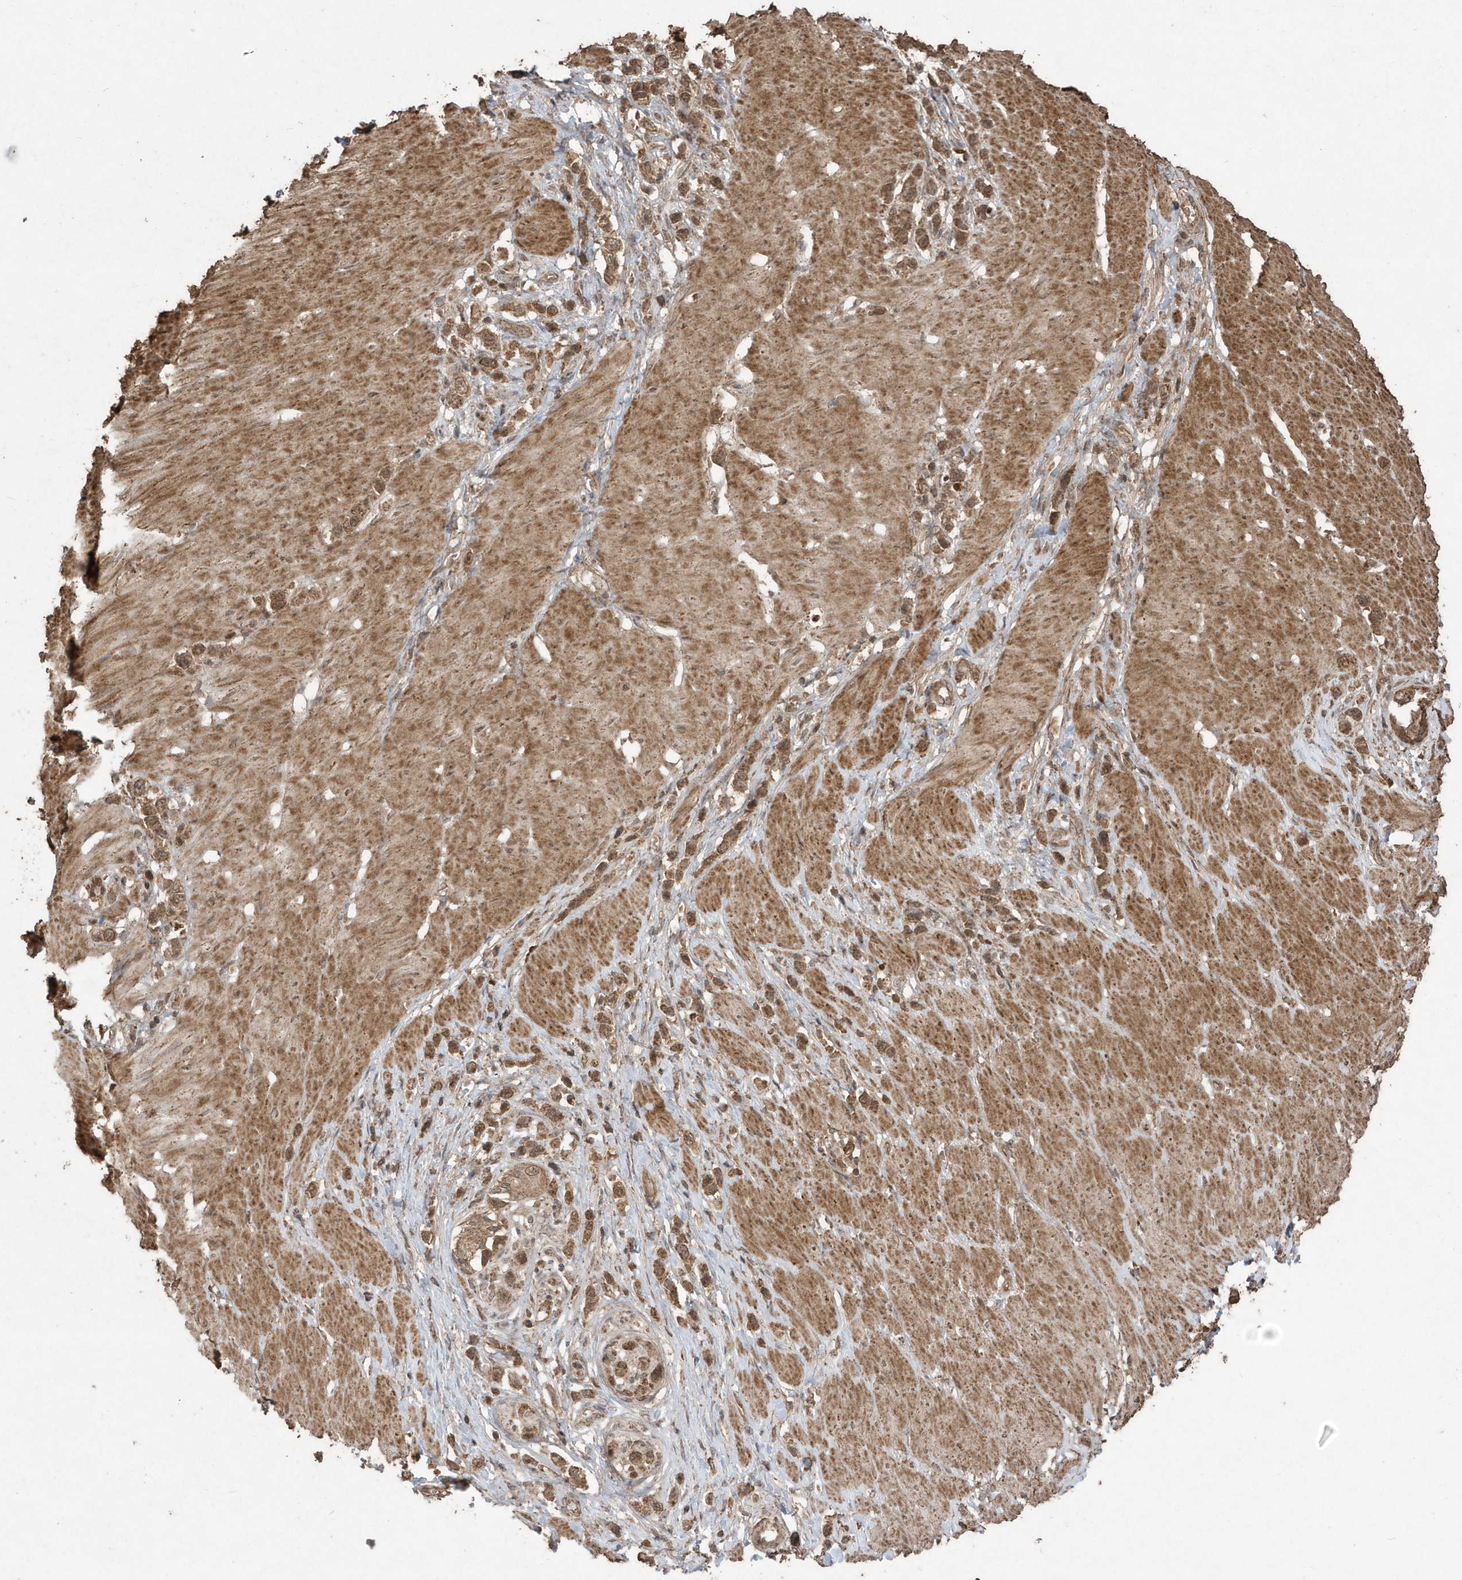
{"staining": {"intensity": "moderate", "quantity": ">75%", "location": "cytoplasmic/membranous,nuclear"}, "tissue": "stomach cancer", "cell_type": "Tumor cells", "image_type": "cancer", "snomed": [{"axis": "morphology", "description": "Normal tissue, NOS"}, {"axis": "morphology", "description": "Adenocarcinoma, NOS"}, {"axis": "topography", "description": "Stomach, upper"}, {"axis": "topography", "description": "Stomach"}], "caption": "A brown stain labels moderate cytoplasmic/membranous and nuclear expression of a protein in human adenocarcinoma (stomach) tumor cells. (IHC, brightfield microscopy, high magnification).", "gene": "PAXBP1", "patient": {"sex": "female", "age": 65}}